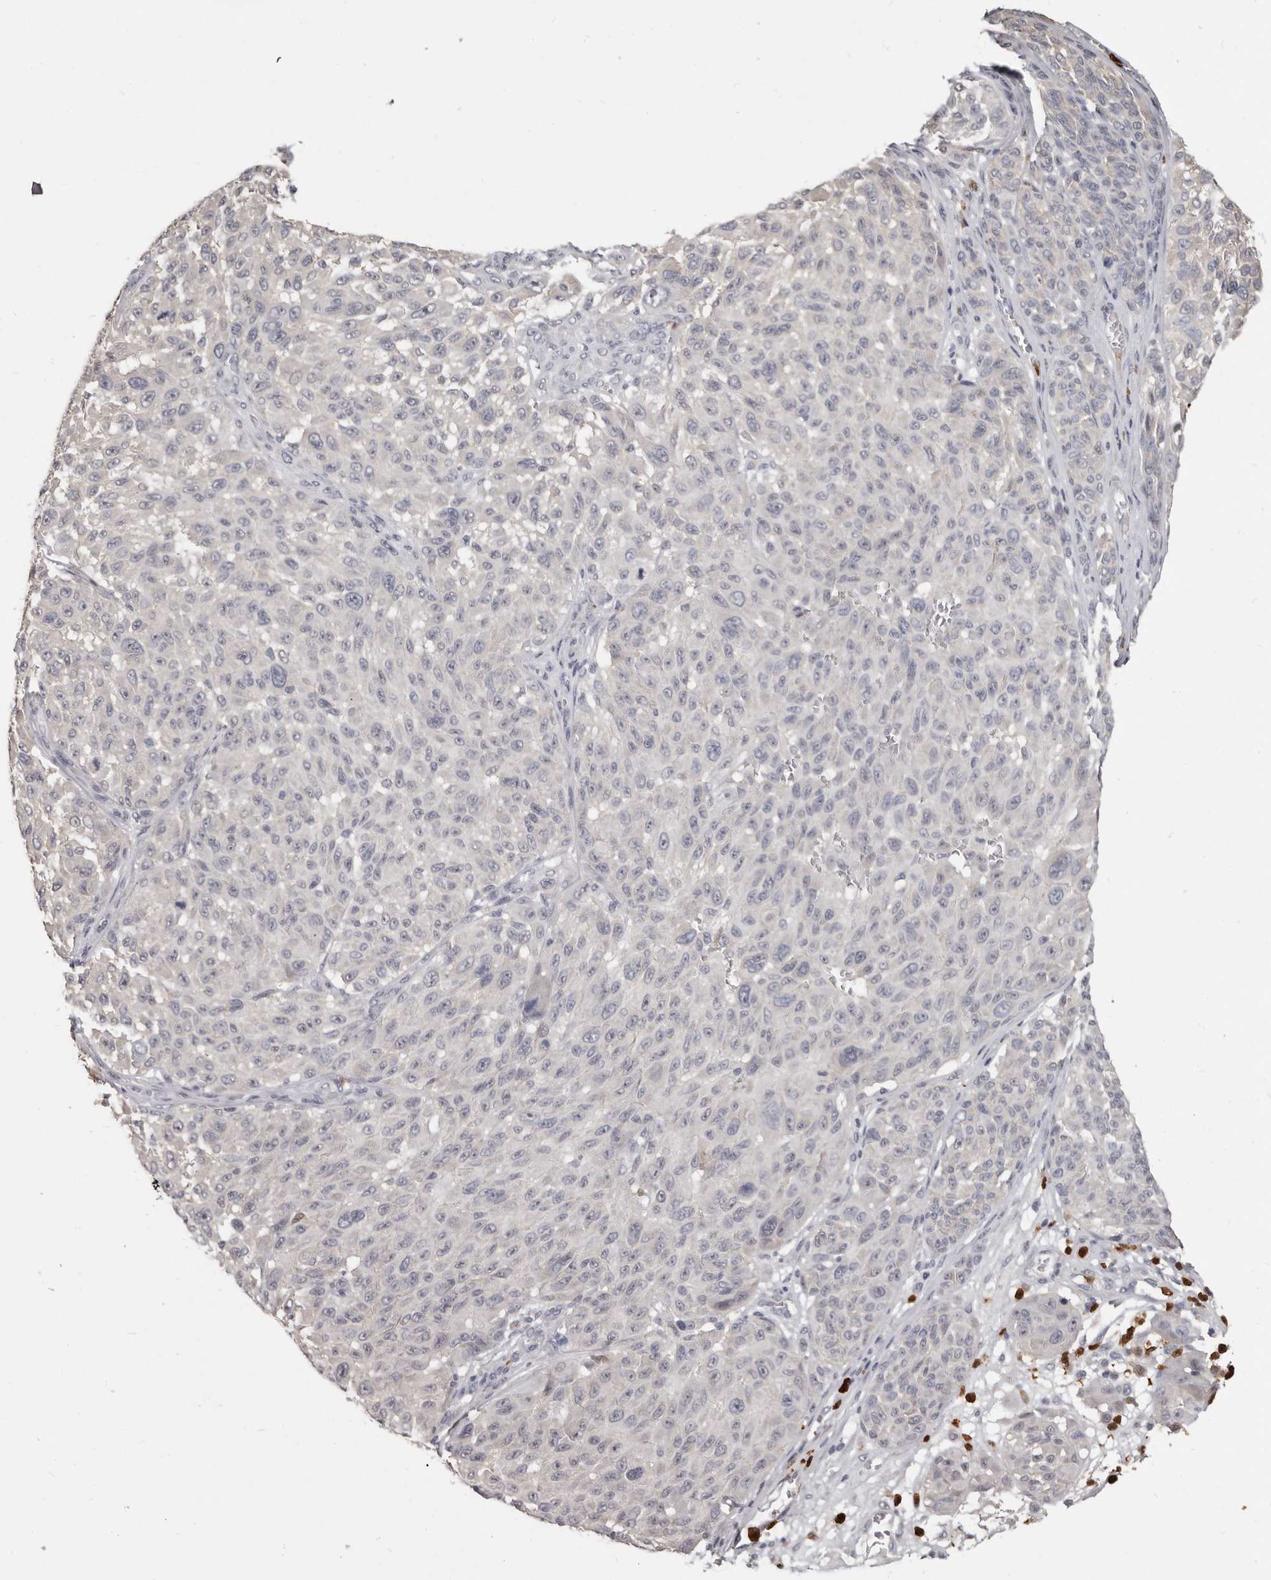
{"staining": {"intensity": "negative", "quantity": "none", "location": "none"}, "tissue": "melanoma", "cell_type": "Tumor cells", "image_type": "cancer", "snomed": [{"axis": "morphology", "description": "Malignant melanoma, NOS"}, {"axis": "topography", "description": "Skin"}], "caption": "Immunohistochemistry (IHC) of melanoma demonstrates no expression in tumor cells.", "gene": "GPR157", "patient": {"sex": "male", "age": 83}}